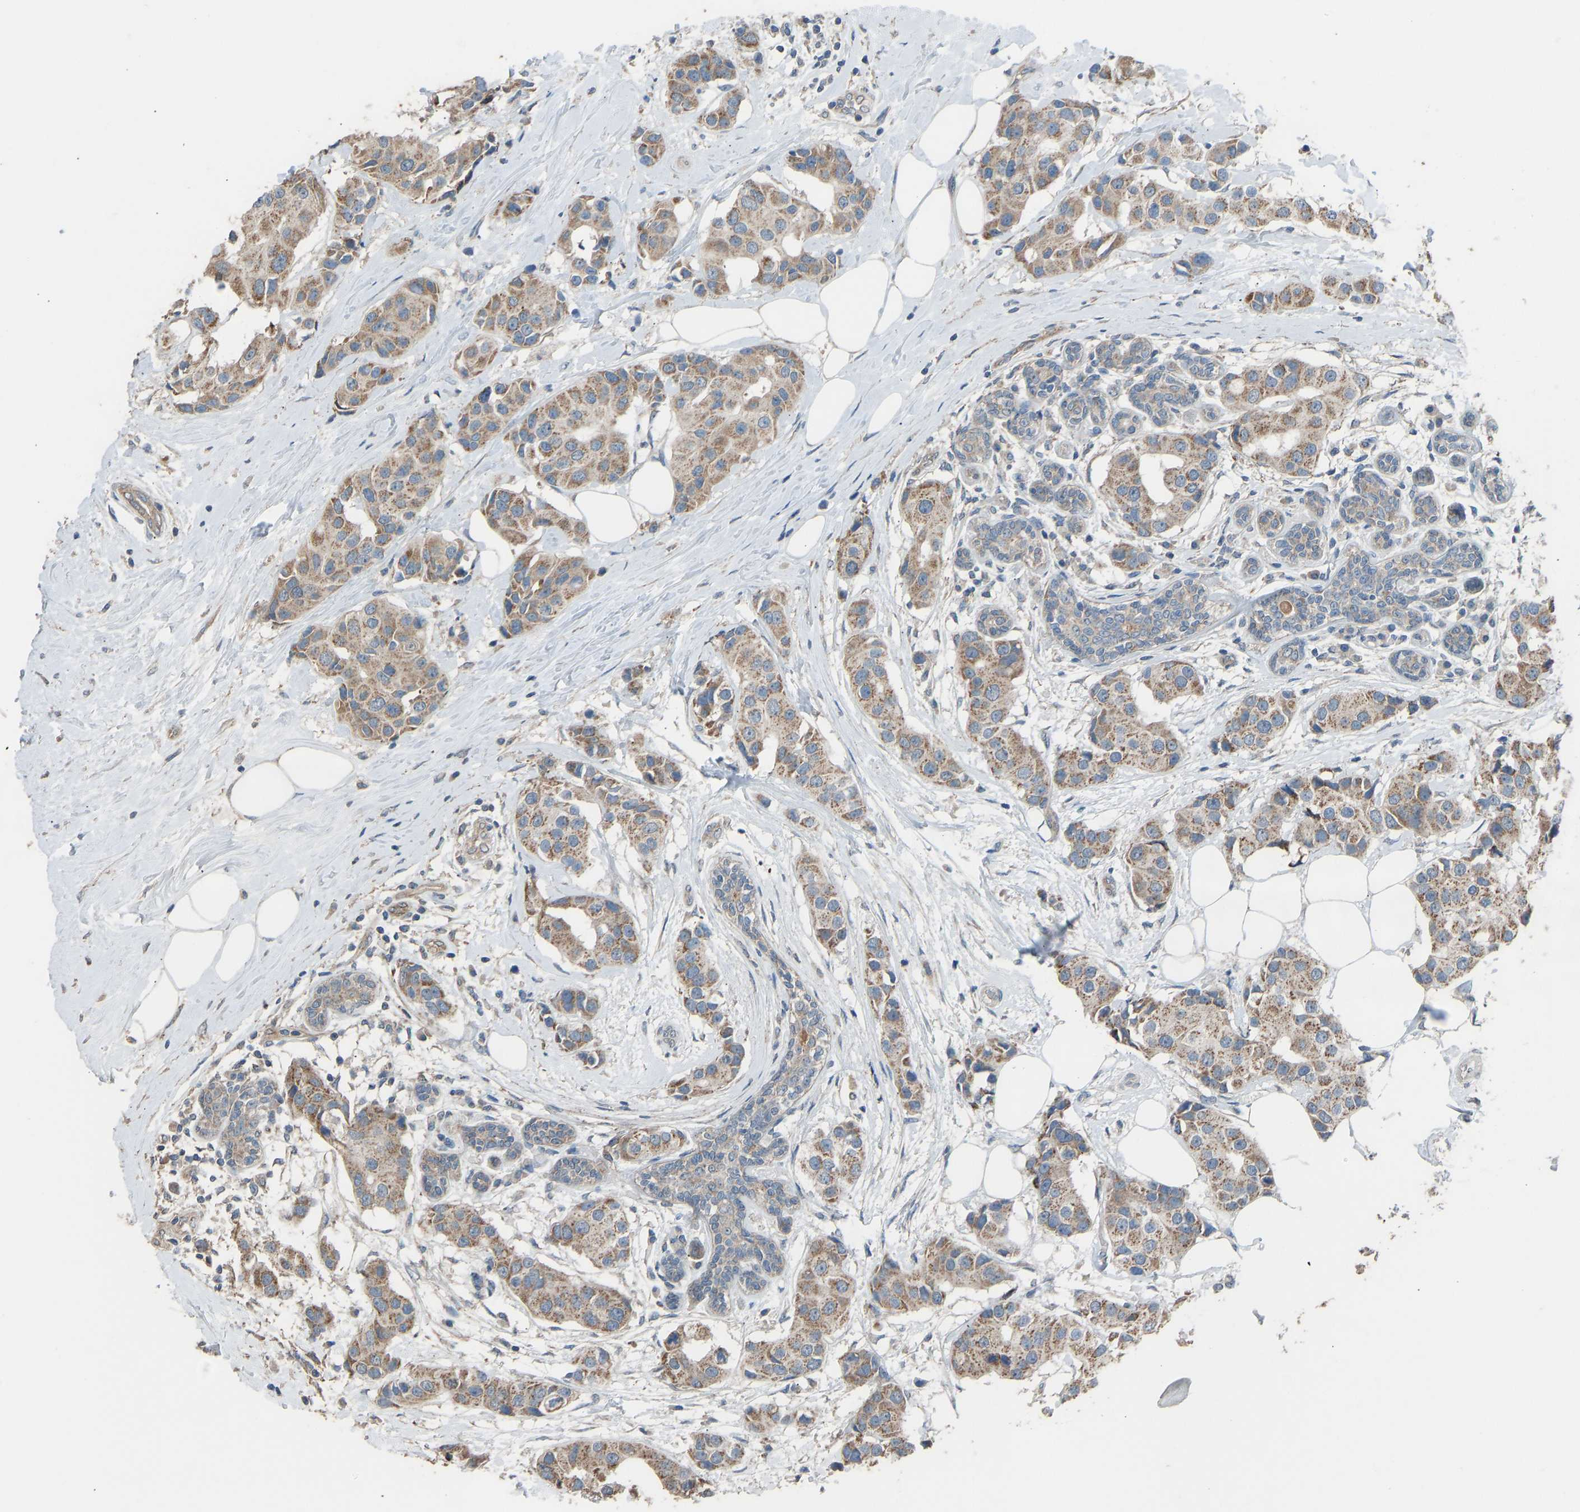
{"staining": {"intensity": "moderate", "quantity": ">75%", "location": "cytoplasmic/membranous"}, "tissue": "breast cancer", "cell_type": "Tumor cells", "image_type": "cancer", "snomed": [{"axis": "morphology", "description": "Normal tissue, NOS"}, {"axis": "morphology", "description": "Duct carcinoma"}, {"axis": "topography", "description": "Breast"}], "caption": "A histopathology image of human breast cancer (infiltrating ductal carcinoma) stained for a protein demonstrates moderate cytoplasmic/membranous brown staining in tumor cells.", "gene": "TGFBR3", "patient": {"sex": "female", "age": 39}}